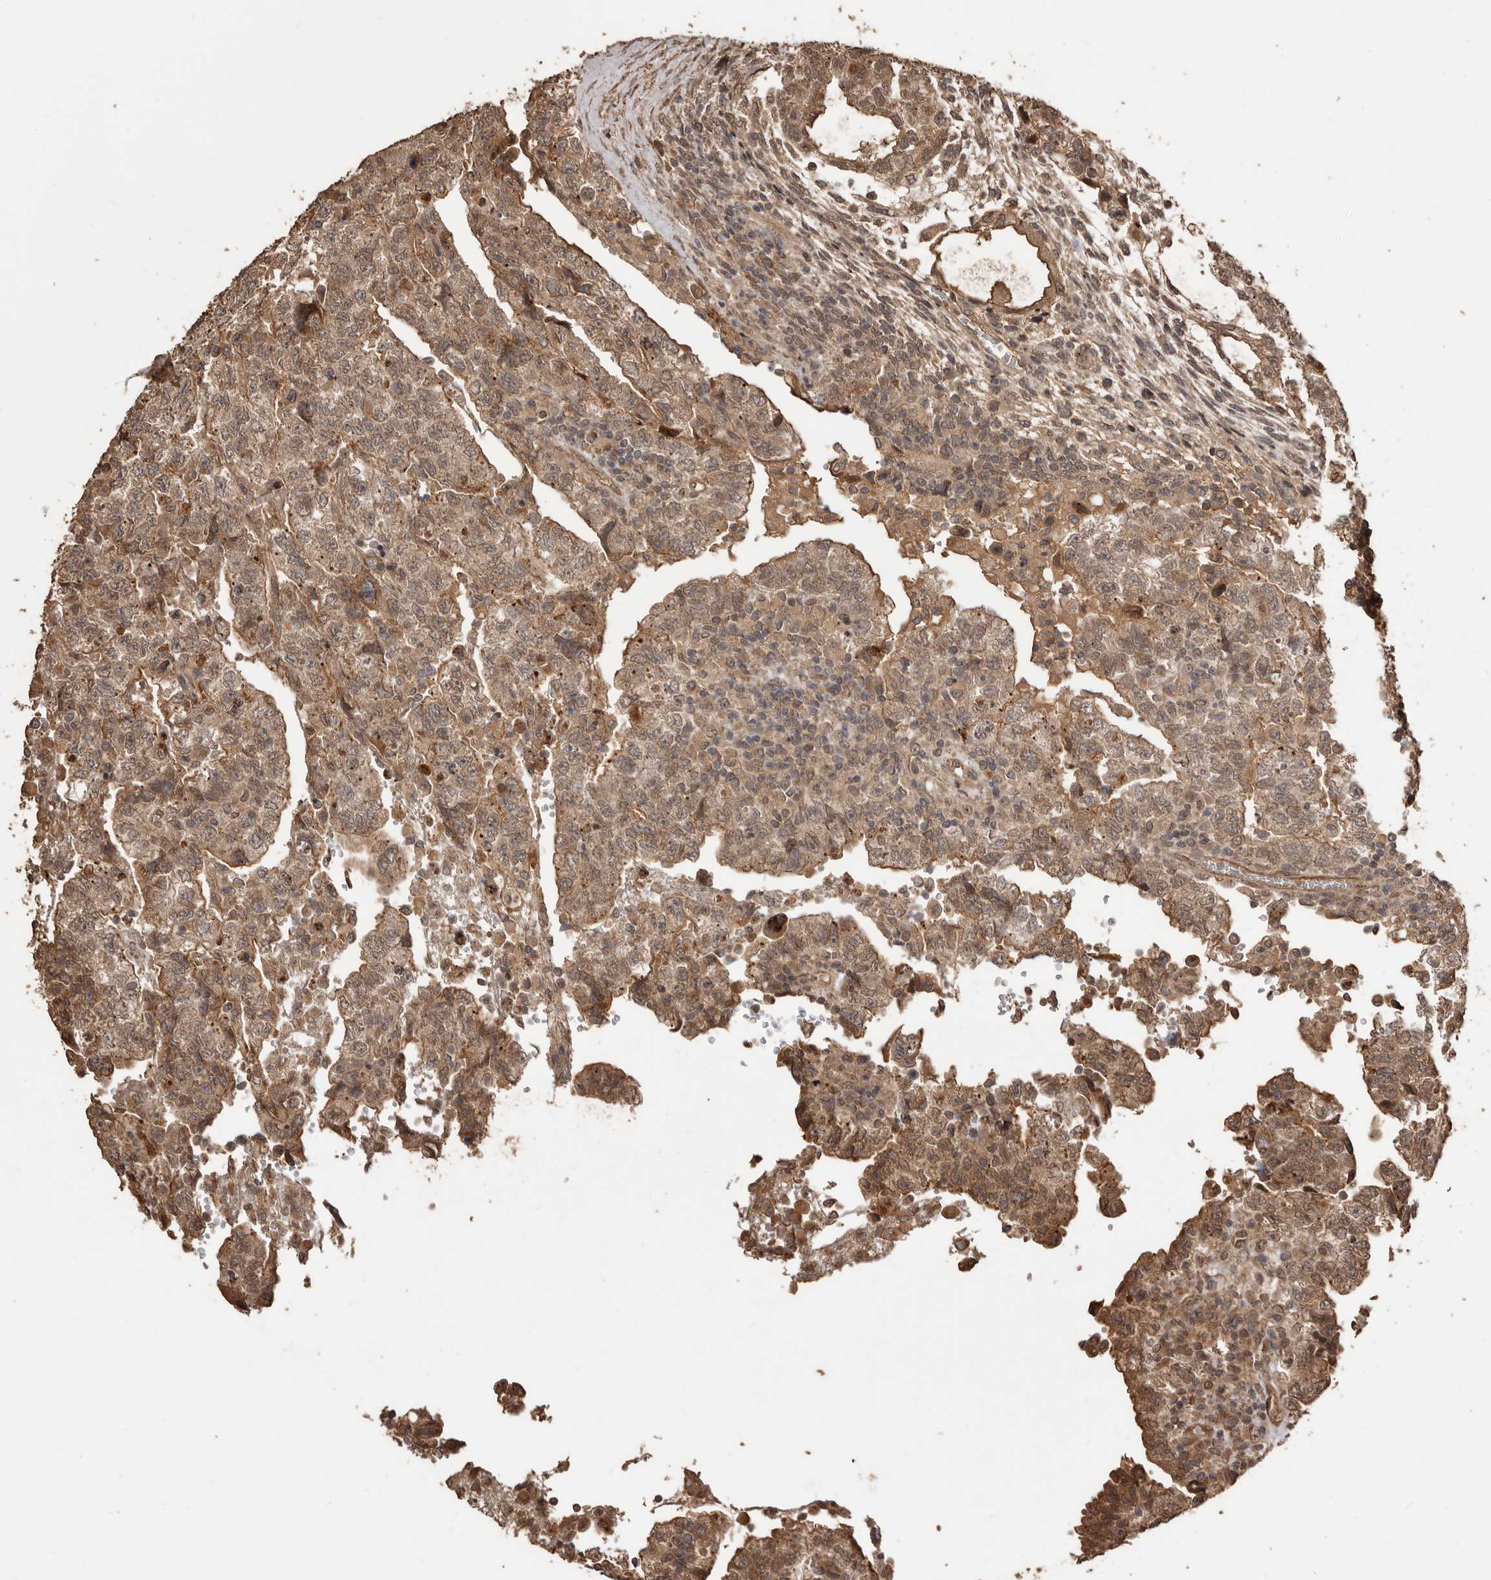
{"staining": {"intensity": "moderate", "quantity": ">75%", "location": "cytoplasmic/membranous"}, "tissue": "testis cancer", "cell_type": "Tumor cells", "image_type": "cancer", "snomed": [{"axis": "morphology", "description": "Normal tissue, NOS"}, {"axis": "morphology", "description": "Carcinoma, Embryonal, NOS"}, {"axis": "topography", "description": "Testis"}], "caption": "Testis cancer stained with a protein marker shows moderate staining in tumor cells.", "gene": "NUP43", "patient": {"sex": "male", "age": 36}}